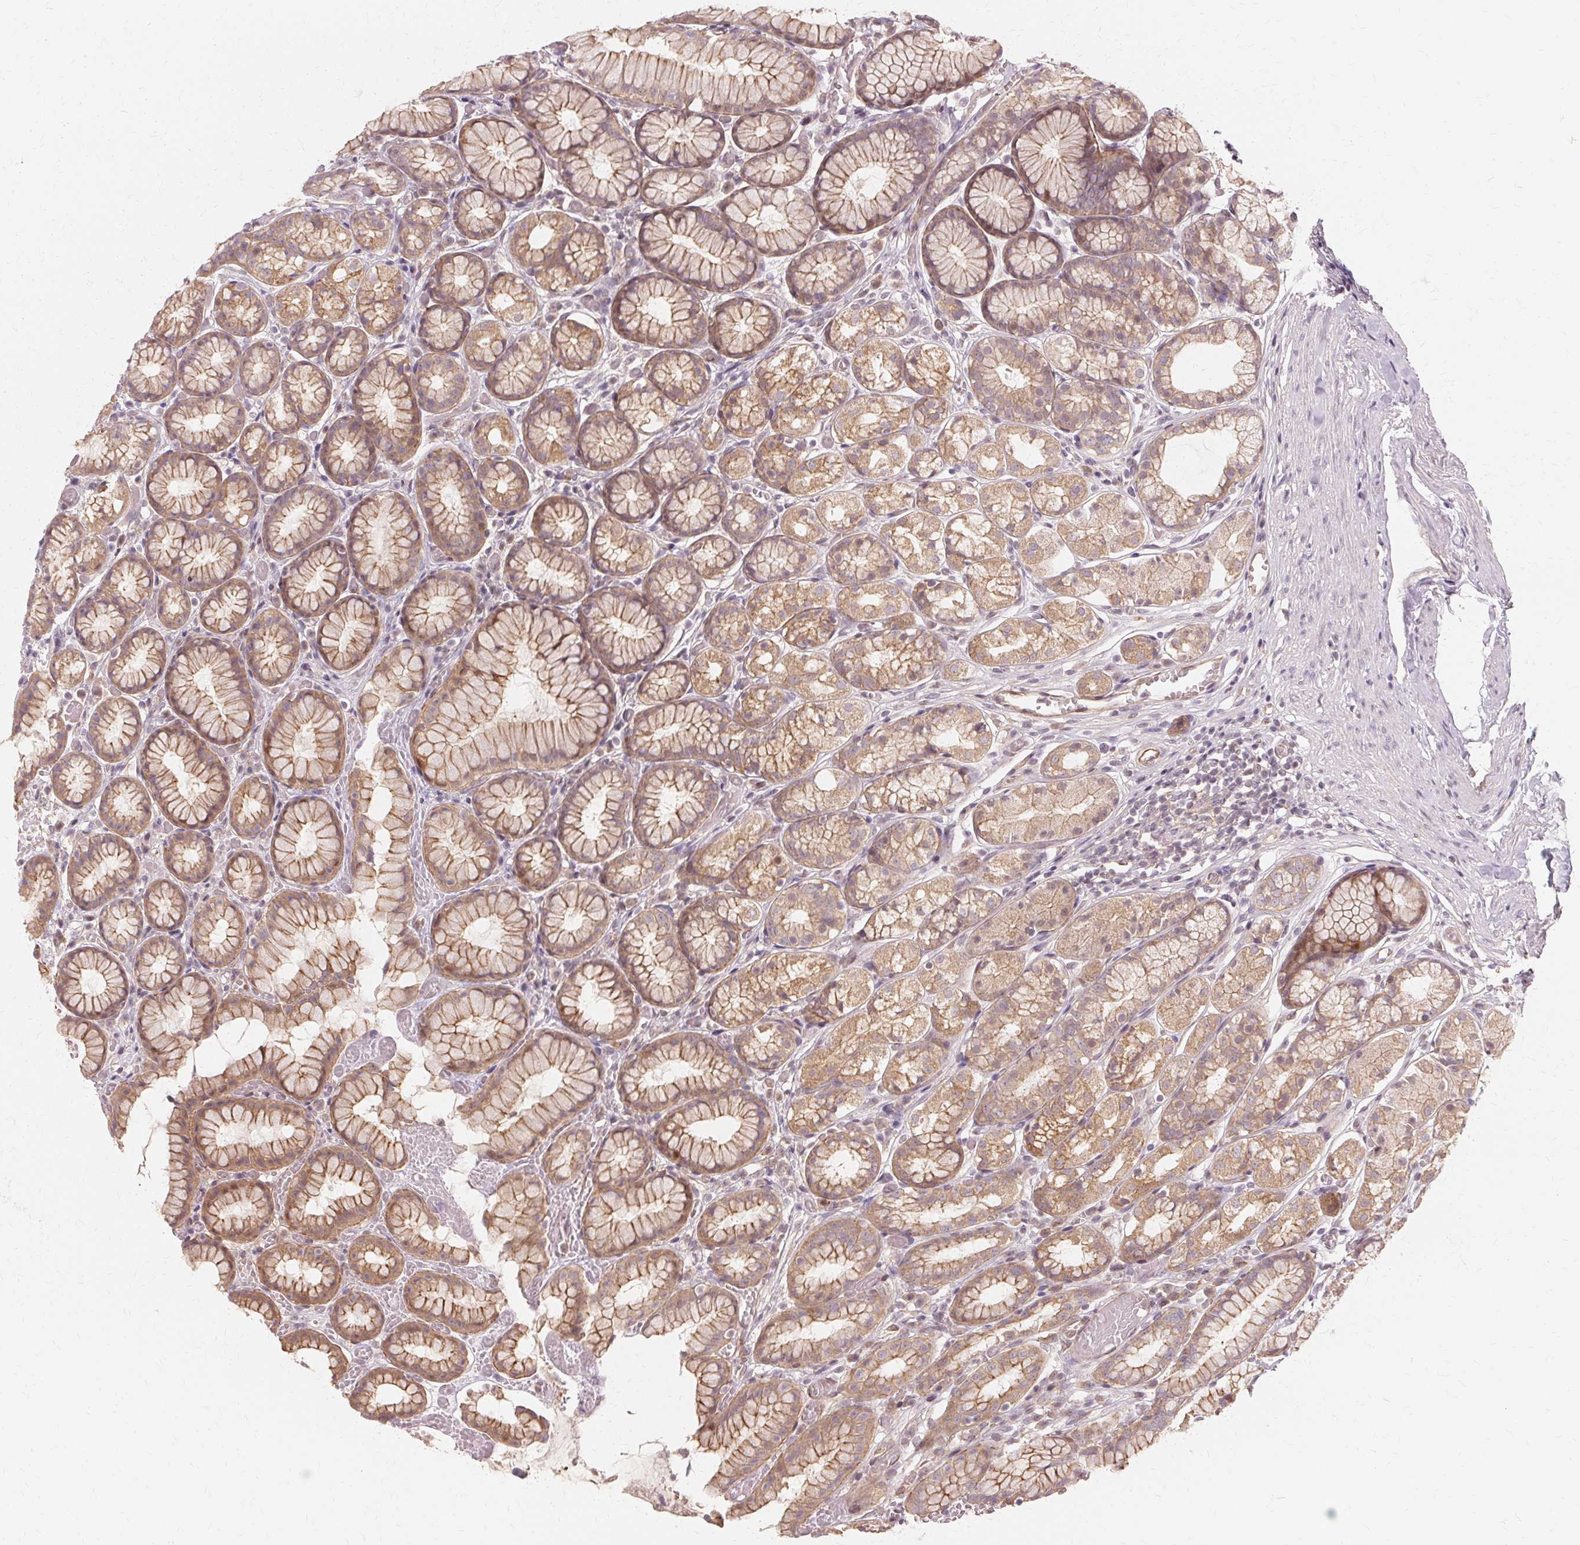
{"staining": {"intensity": "weak", "quantity": ">75%", "location": "cytoplasmic/membranous"}, "tissue": "stomach", "cell_type": "Glandular cells", "image_type": "normal", "snomed": [{"axis": "morphology", "description": "Normal tissue, NOS"}, {"axis": "topography", "description": "Smooth muscle"}, {"axis": "topography", "description": "Stomach"}], "caption": "Protein staining of normal stomach shows weak cytoplasmic/membranous staining in approximately >75% of glandular cells.", "gene": "USP8", "patient": {"sex": "male", "age": 70}}